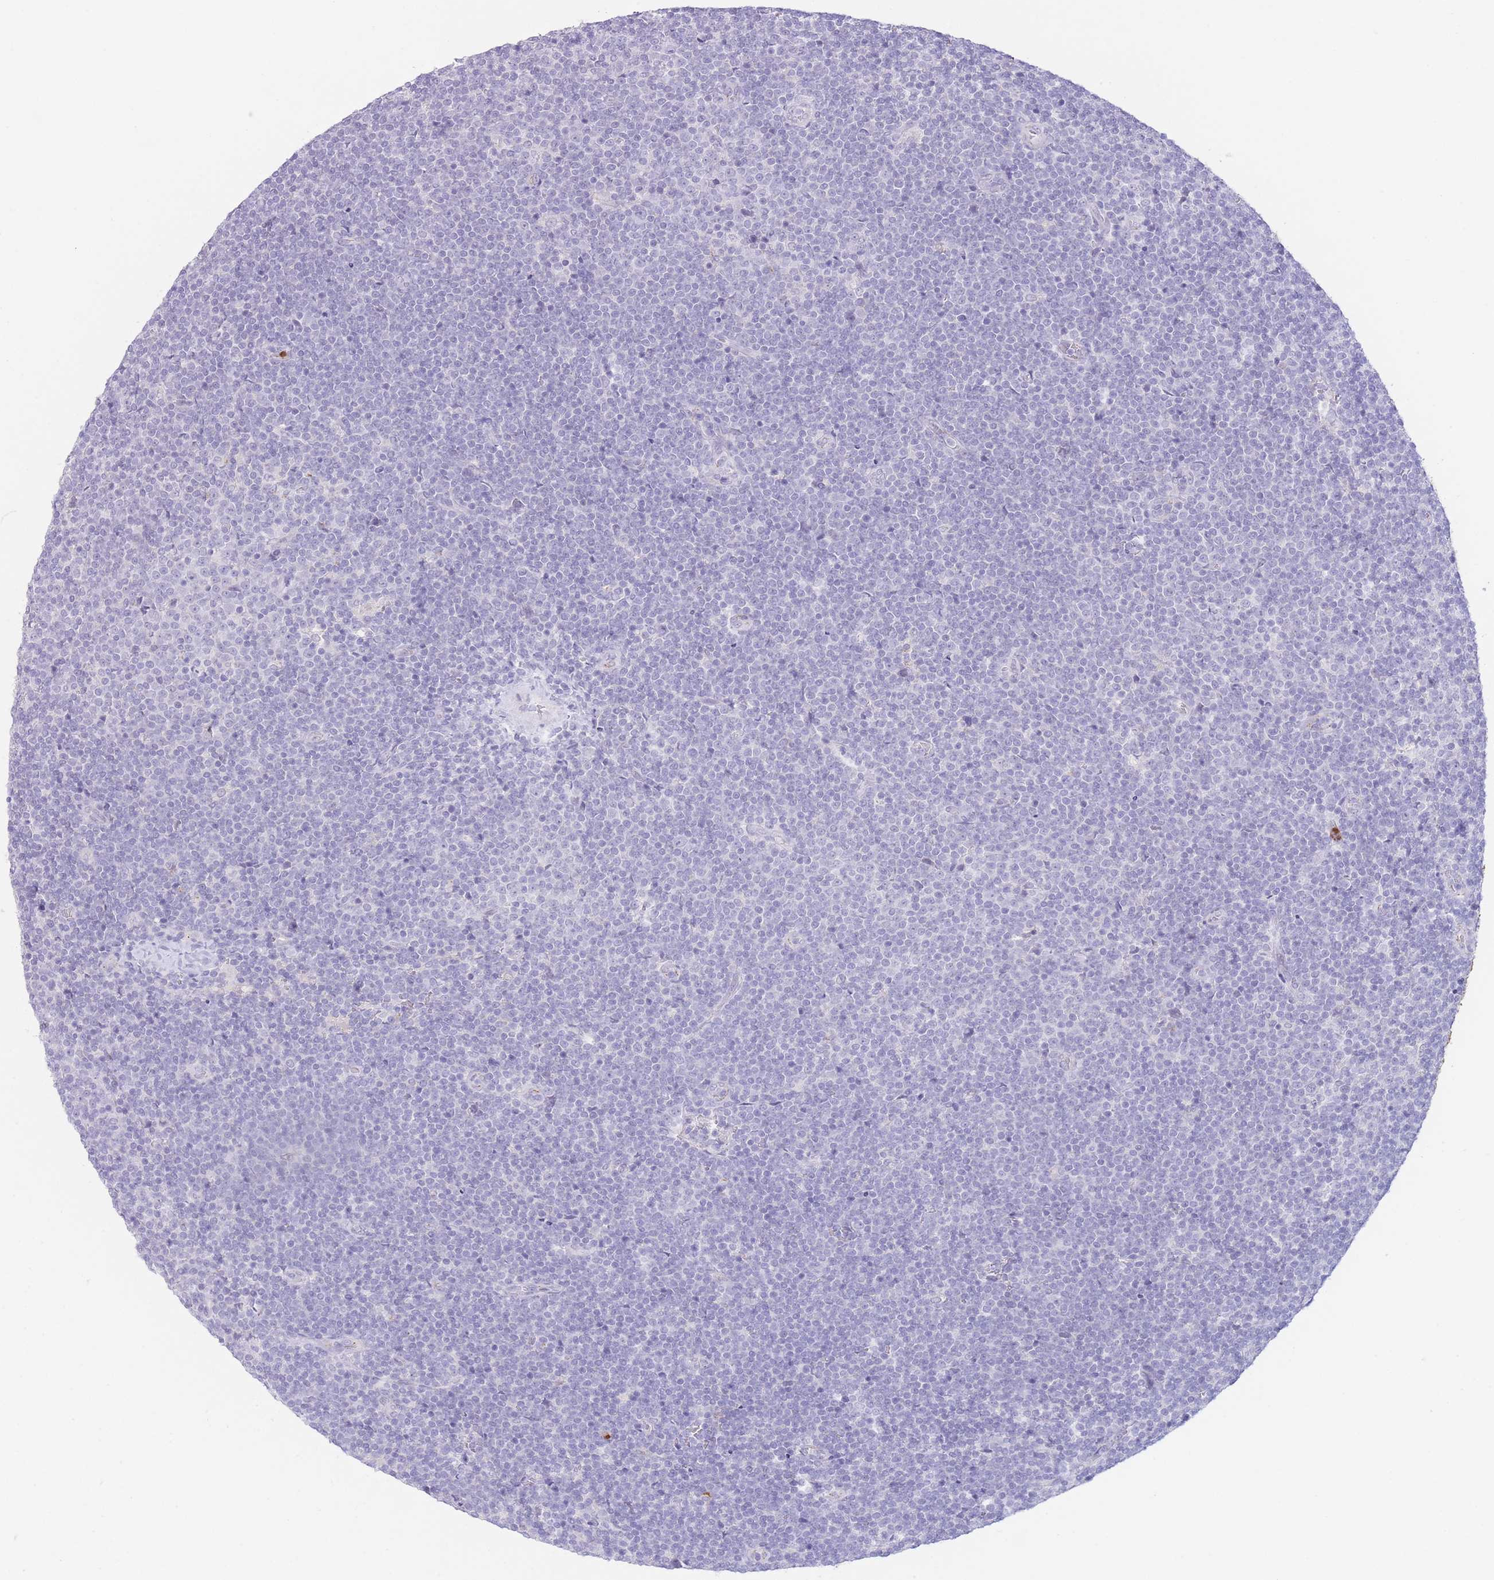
{"staining": {"intensity": "negative", "quantity": "none", "location": "none"}, "tissue": "lymphoma", "cell_type": "Tumor cells", "image_type": "cancer", "snomed": [{"axis": "morphology", "description": "Malignant lymphoma, non-Hodgkin's type, Low grade"}, {"axis": "topography", "description": "Lymph node"}], "caption": "This is an IHC micrograph of lymphoma. There is no positivity in tumor cells.", "gene": "LCLAT1", "patient": {"sex": "male", "age": 48}}